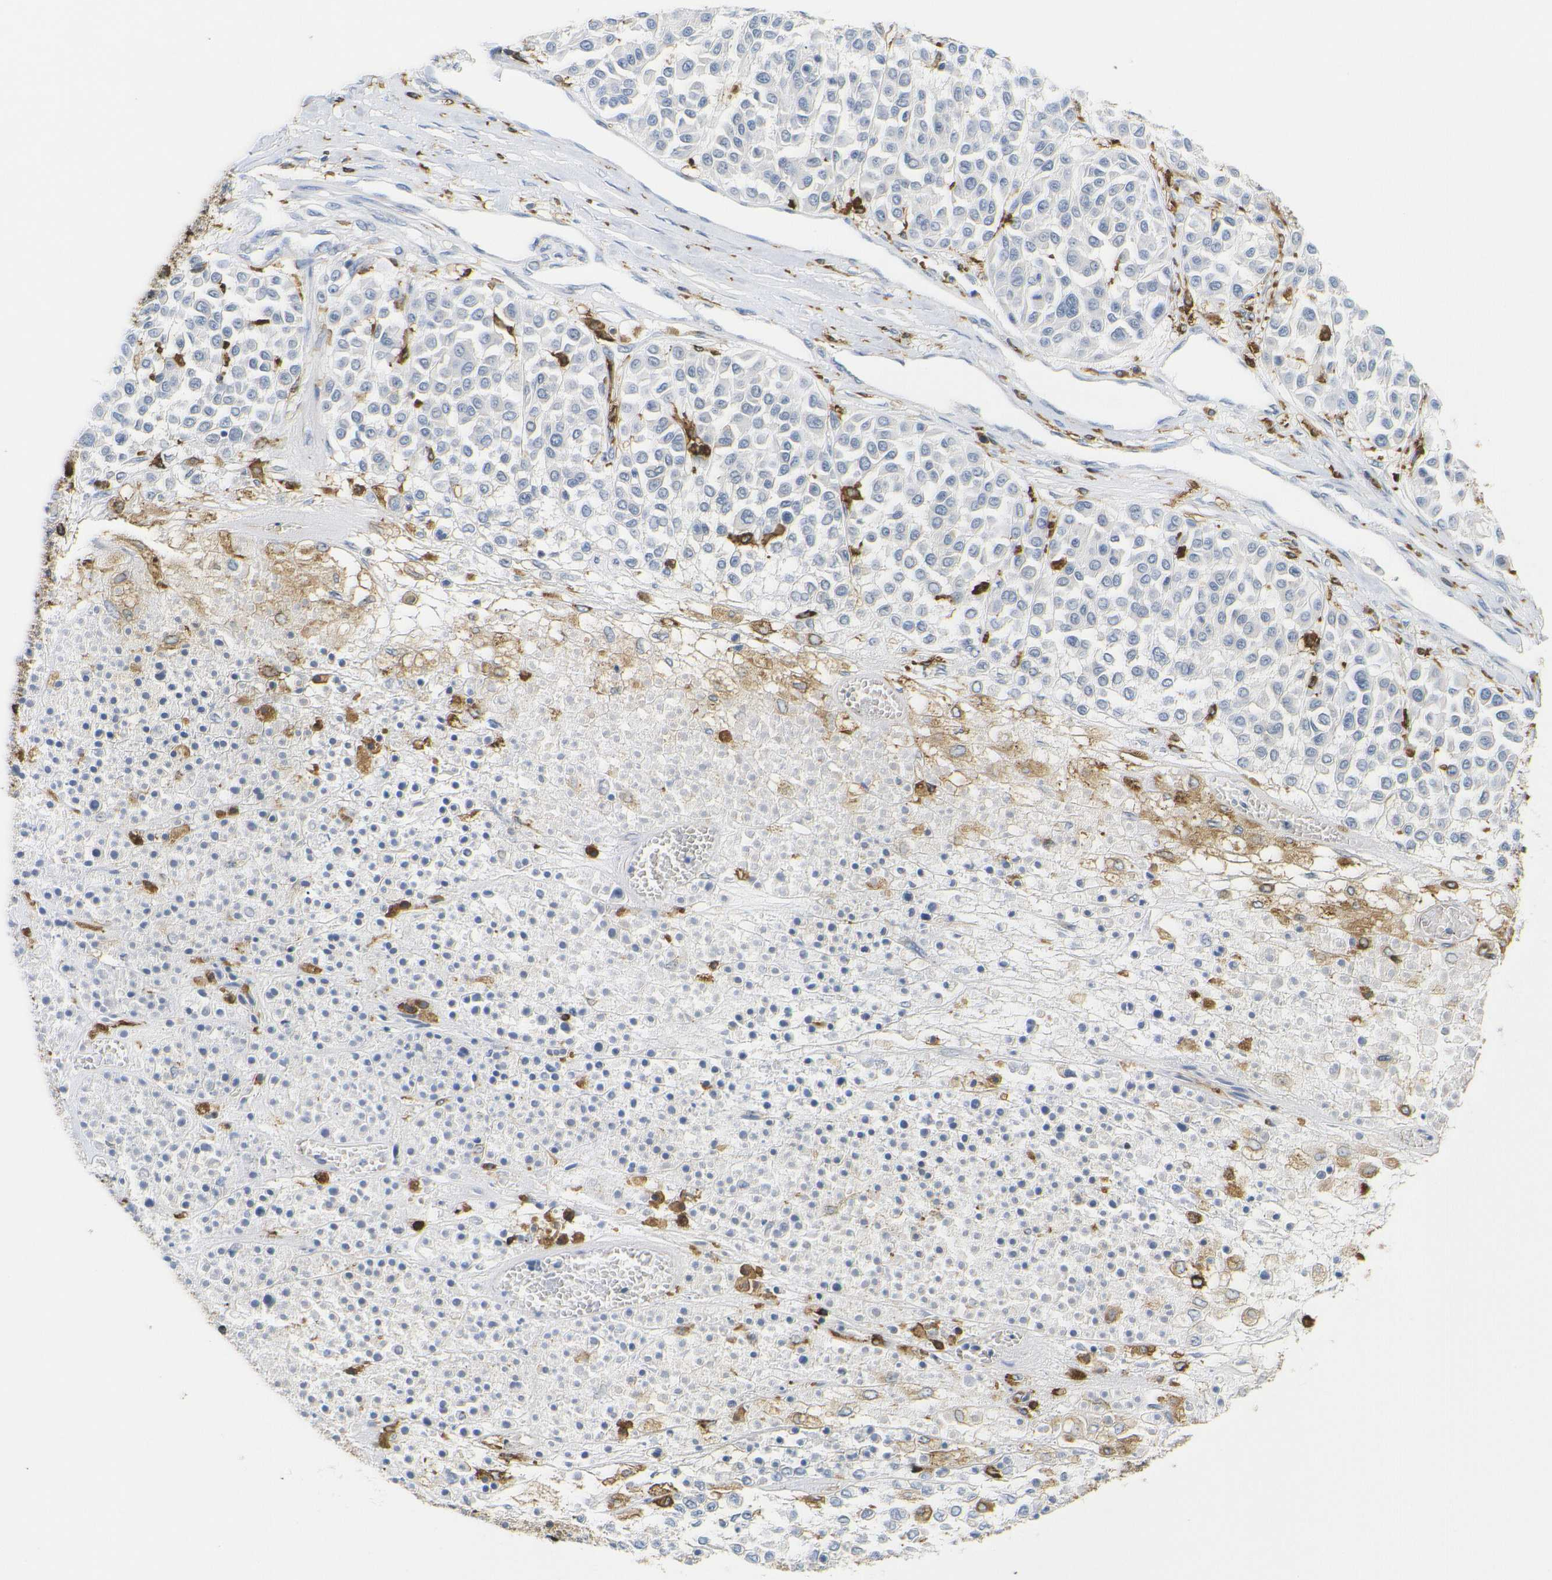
{"staining": {"intensity": "negative", "quantity": "none", "location": "none"}, "tissue": "melanoma", "cell_type": "Tumor cells", "image_type": "cancer", "snomed": [{"axis": "morphology", "description": "Malignant melanoma, Metastatic site"}, {"axis": "topography", "description": "Soft tissue"}], "caption": "IHC image of malignant melanoma (metastatic site) stained for a protein (brown), which demonstrates no expression in tumor cells.", "gene": "HLA-DQB1", "patient": {"sex": "male", "age": 41}}